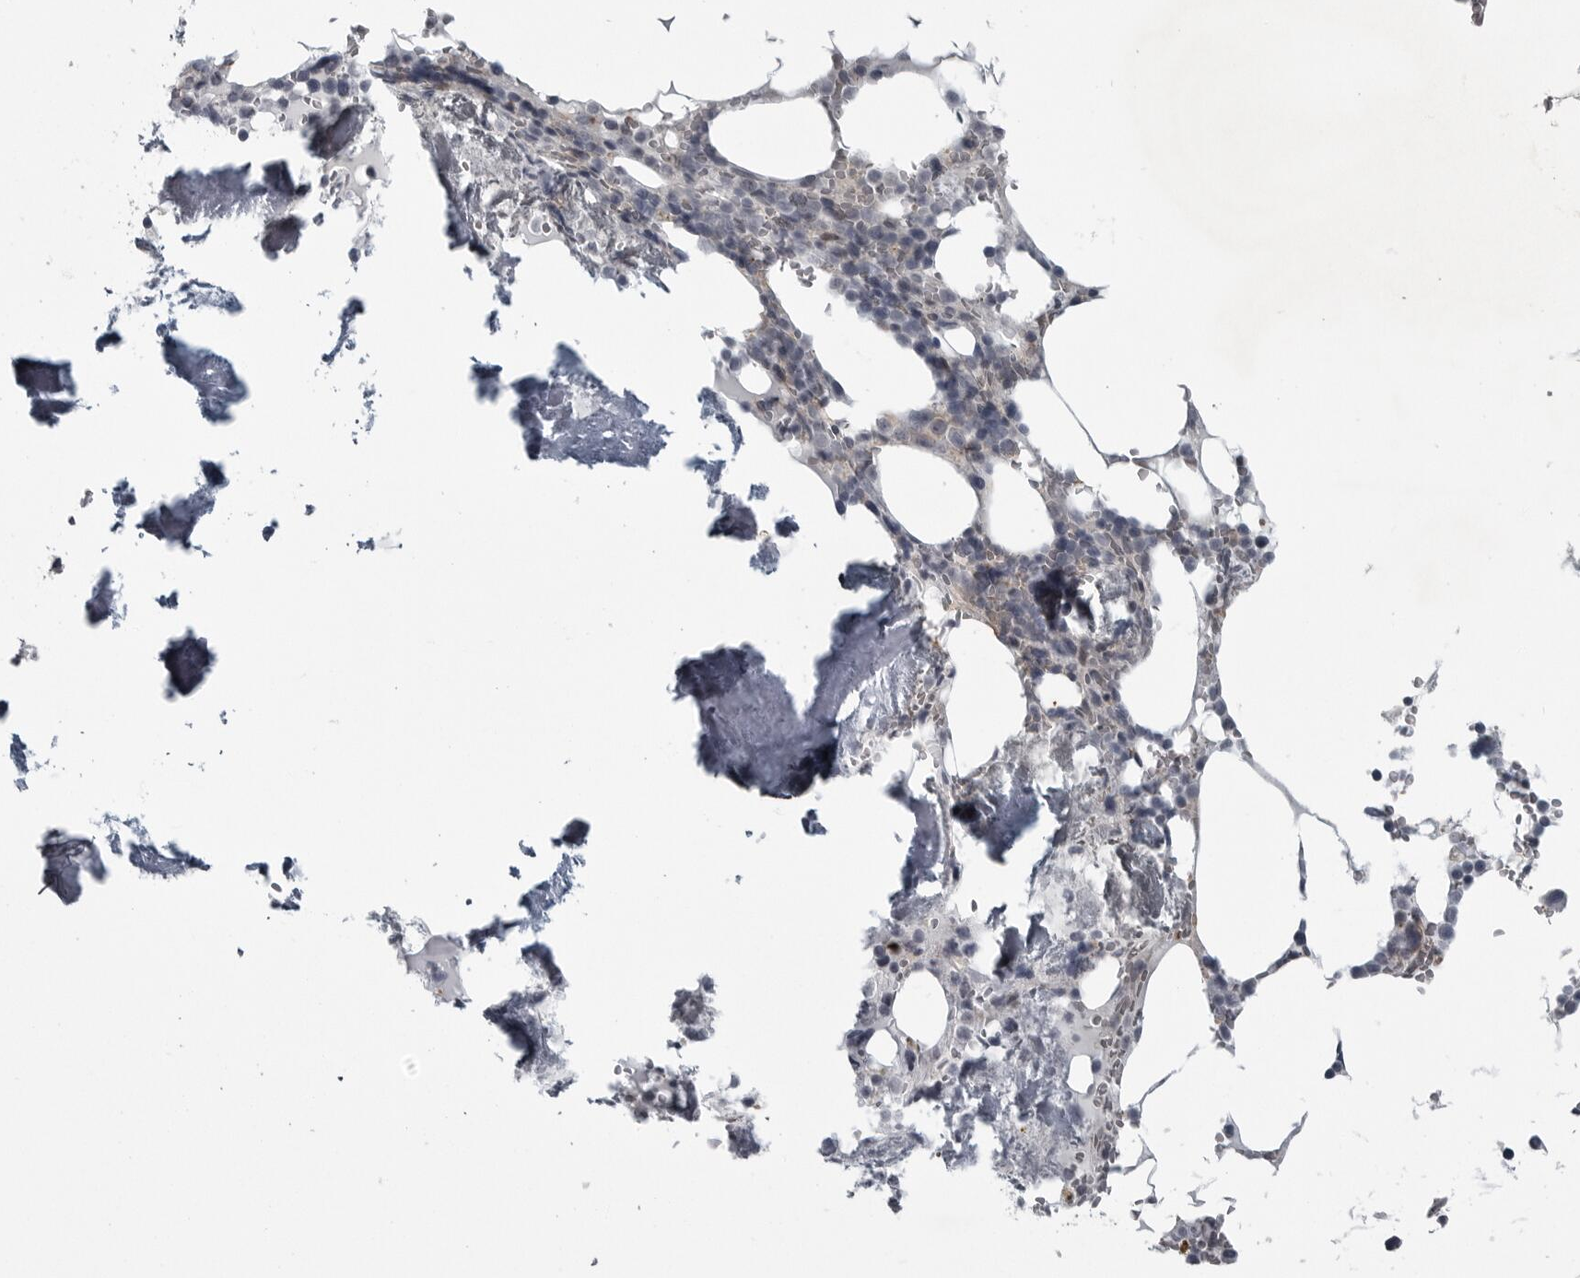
{"staining": {"intensity": "negative", "quantity": "none", "location": "none"}, "tissue": "bone marrow", "cell_type": "Hematopoietic cells", "image_type": "normal", "snomed": [{"axis": "morphology", "description": "Normal tissue, NOS"}, {"axis": "topography", "description": "Bone marrow"}], "caption": "High magnification brightfield microscopy of normal bone marrow stained with DAB (brown) and counterstained with hematoxylin (blue): hematopoietic cells show no significant expression. (DAB IHC visualized using brightfield microscopy, high magnification).", "gene": "LYSMD1", "patient": {"sex": "male", "age": 70}}